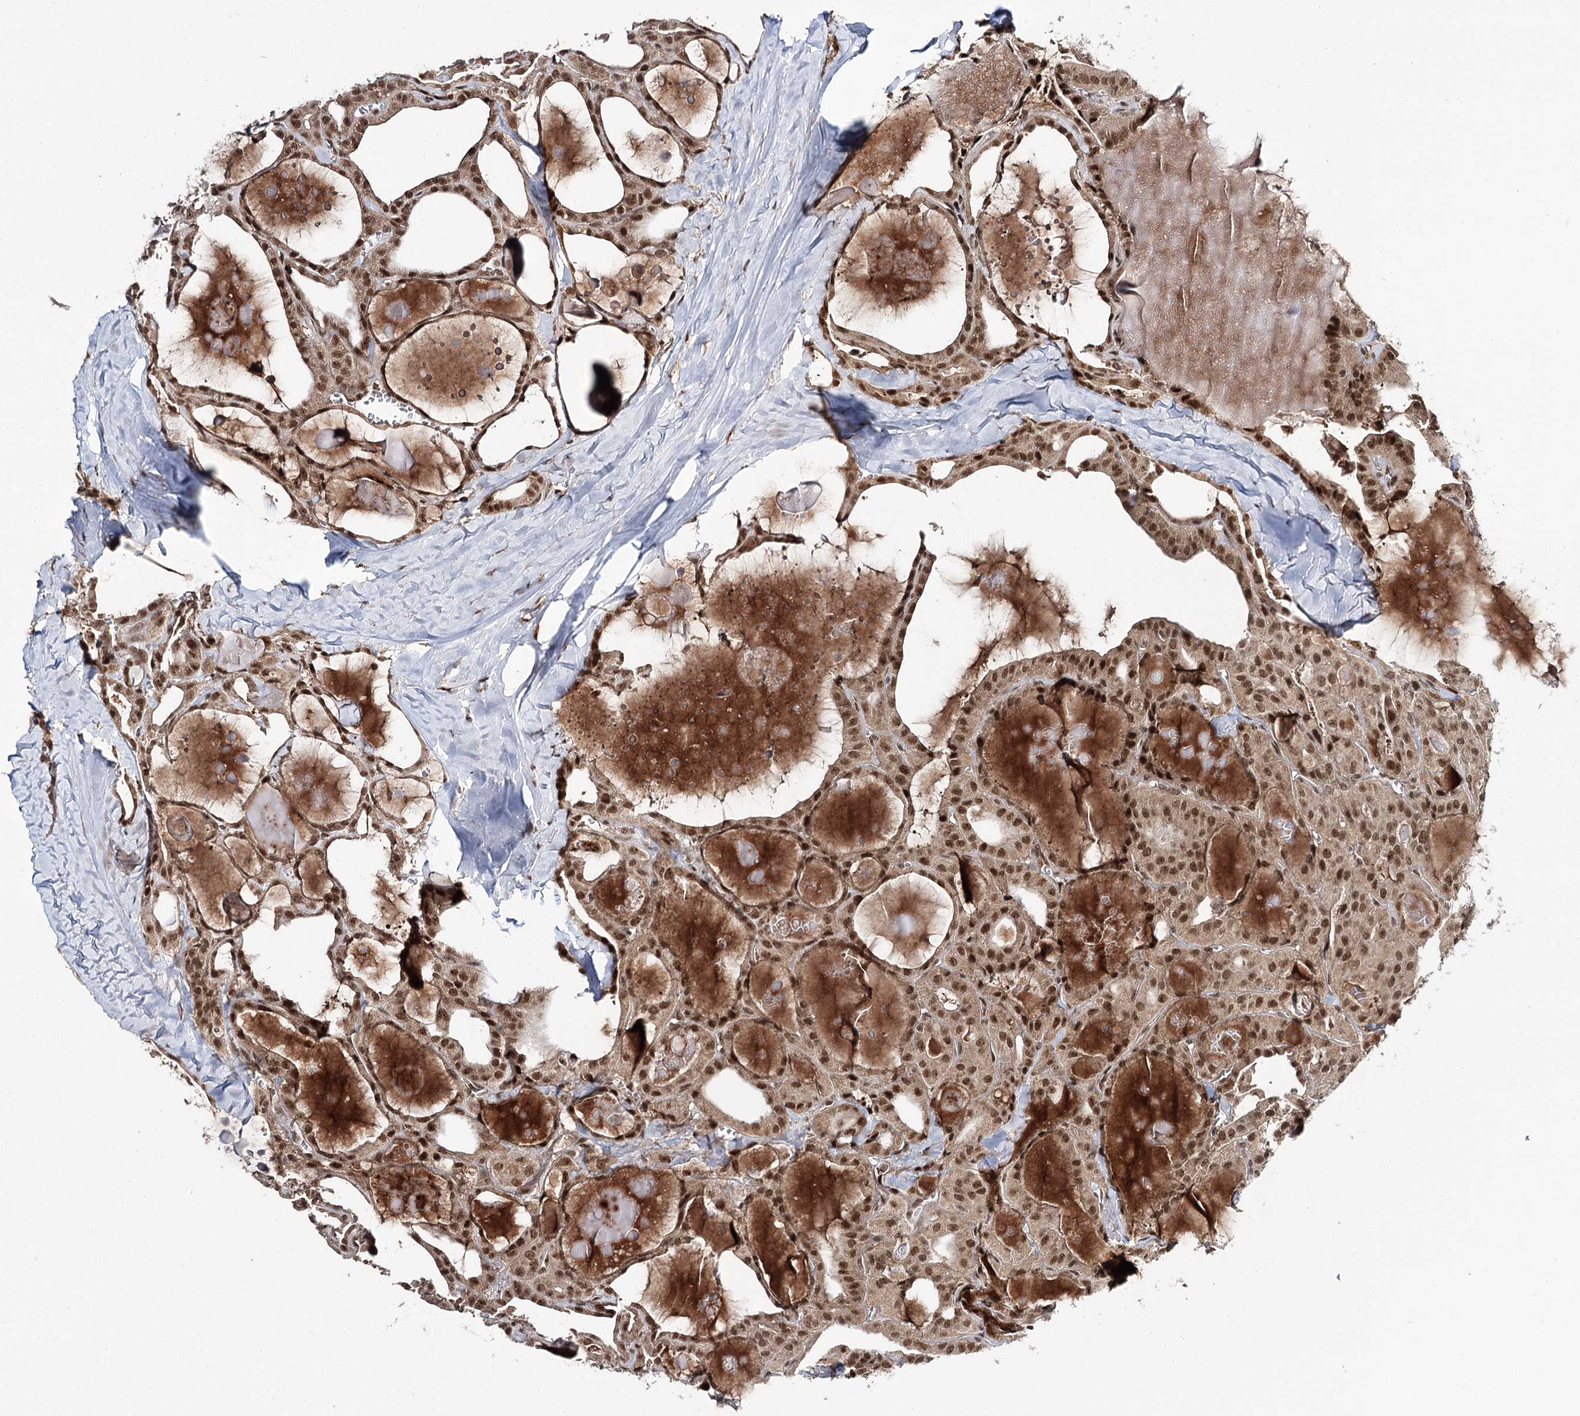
{"staining": {"intensity": "moderate", "quantity": ">75%", "location": "nuclear"}, "tissue": "thyroid cancer", "cell_type": "Tumor cells", "image_type": "cancer", "snomed": [{"axis": "morphology", "description": "Papillary adenocarcinoma, NOS"}, {"axis": "topography", "description": "Thyroid gland"}], "caption": "IHC (DAB (3,3'-diaminobenzidine)) staining of papillary adenocarcinoma (thyroid) shows moderate nuclear protein expression in about >75% of tumor cells.", "gene": "ERCC3", "patient": {"sex": "male", "age": 52}}